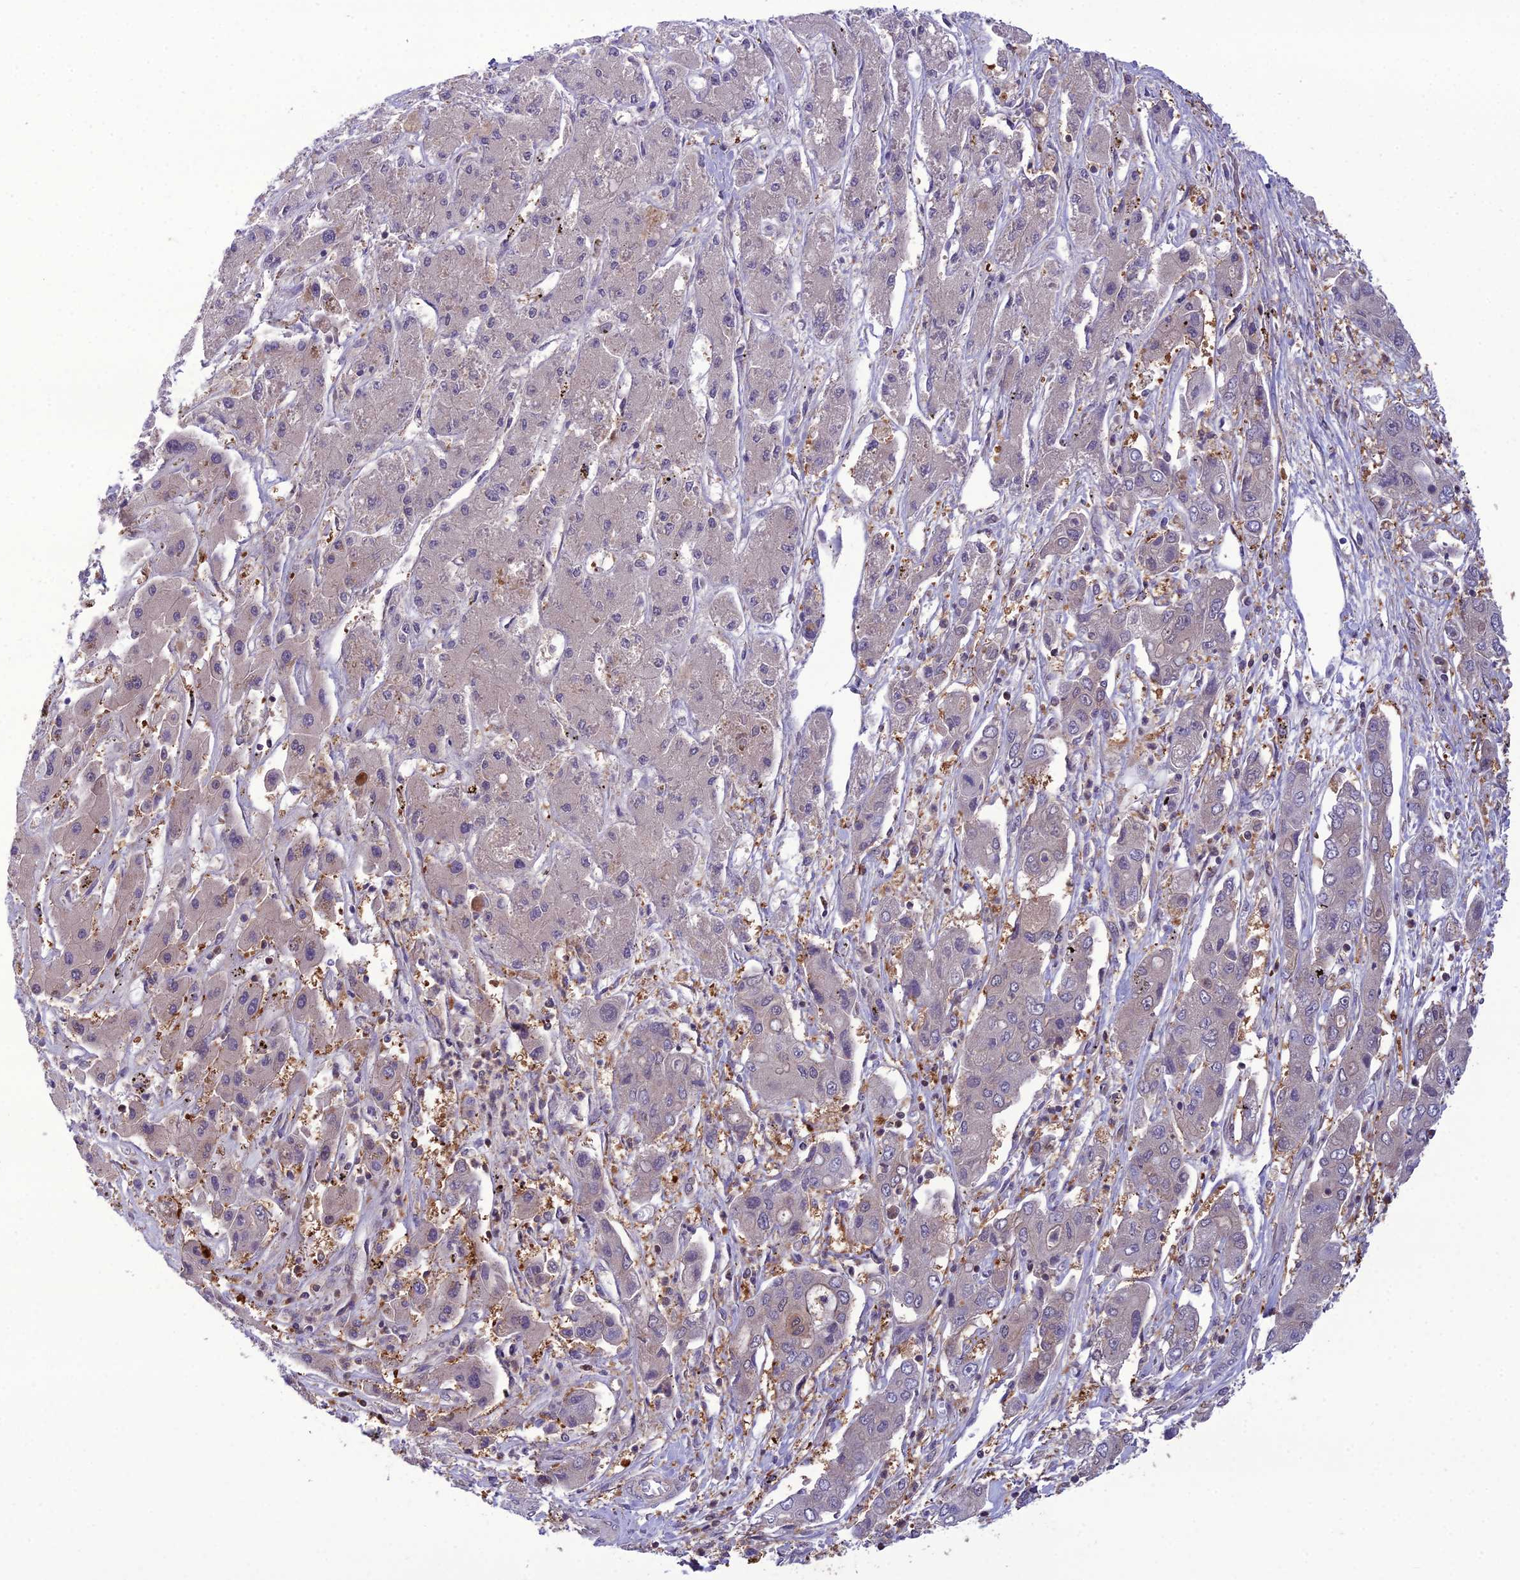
{"staining": {"intensity": "weak", "quantity": "<25%", "location": "cytoplasmic/membranous,nuclear"}, "tissue": "liver cancer", "cell_type": "Tumor cells", "image_type": "cancer", "snomed": [{"axis": "morphology", "description": "Cholangiocarcinoma"}, {"axis": "topography", "description": "Liver"}], "caption": "Immunohistochemistry (IHC) image of neoplastic tissue: liver cholangiocarcinoma stained with DAB (3,3'-diaminobenzidine) shows no significant protein staining in tumor cells.", "gene": "GDF6", "patient": {"sex": "male", "age": 67}}